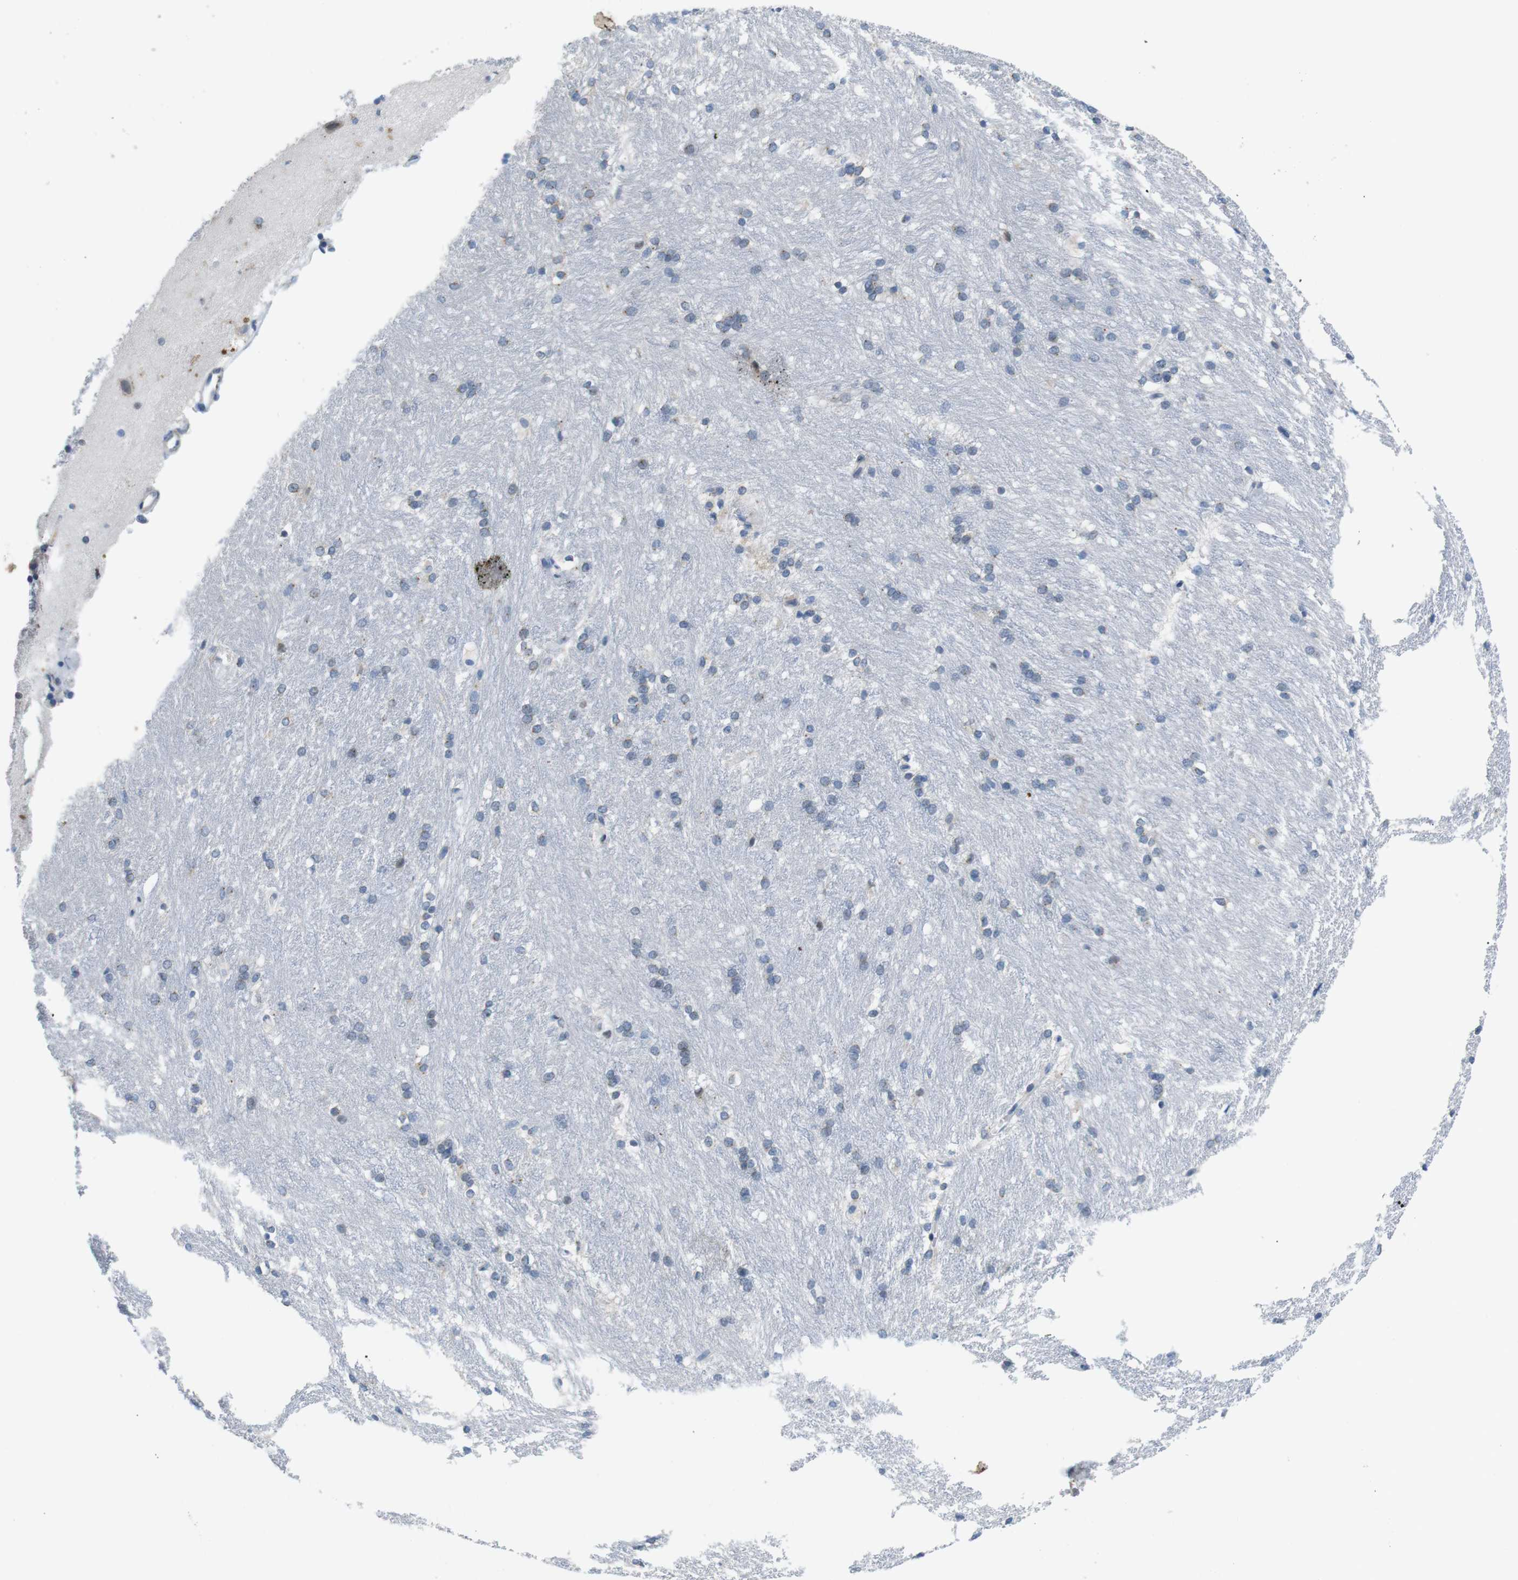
{"staining": {"intensity": "weak", "quantity": "<25%", "location": "cytoplasmic/membranous"}, "tissue": "caudate", "cell_type": "Glial cells", "image_type": "normal", "snomed": [{"axis": "morphology", "description": "Normal tissue, NOS"}, {"axis": "topography", "description": "Lateral ventricle wall"}], "caption": "Immunohistochemistry (IHC) micrograph of normal caudate stained for a protein (brown), which displays no positivity in glial cells. The staining was performed using DAB to visualize the protein expression in brown, while the nuclei were stained in blue with hematoxylin (Magnification: 20x).", "gene": "UNC5CL", "patient": {"sex": "female", "age": 19}}